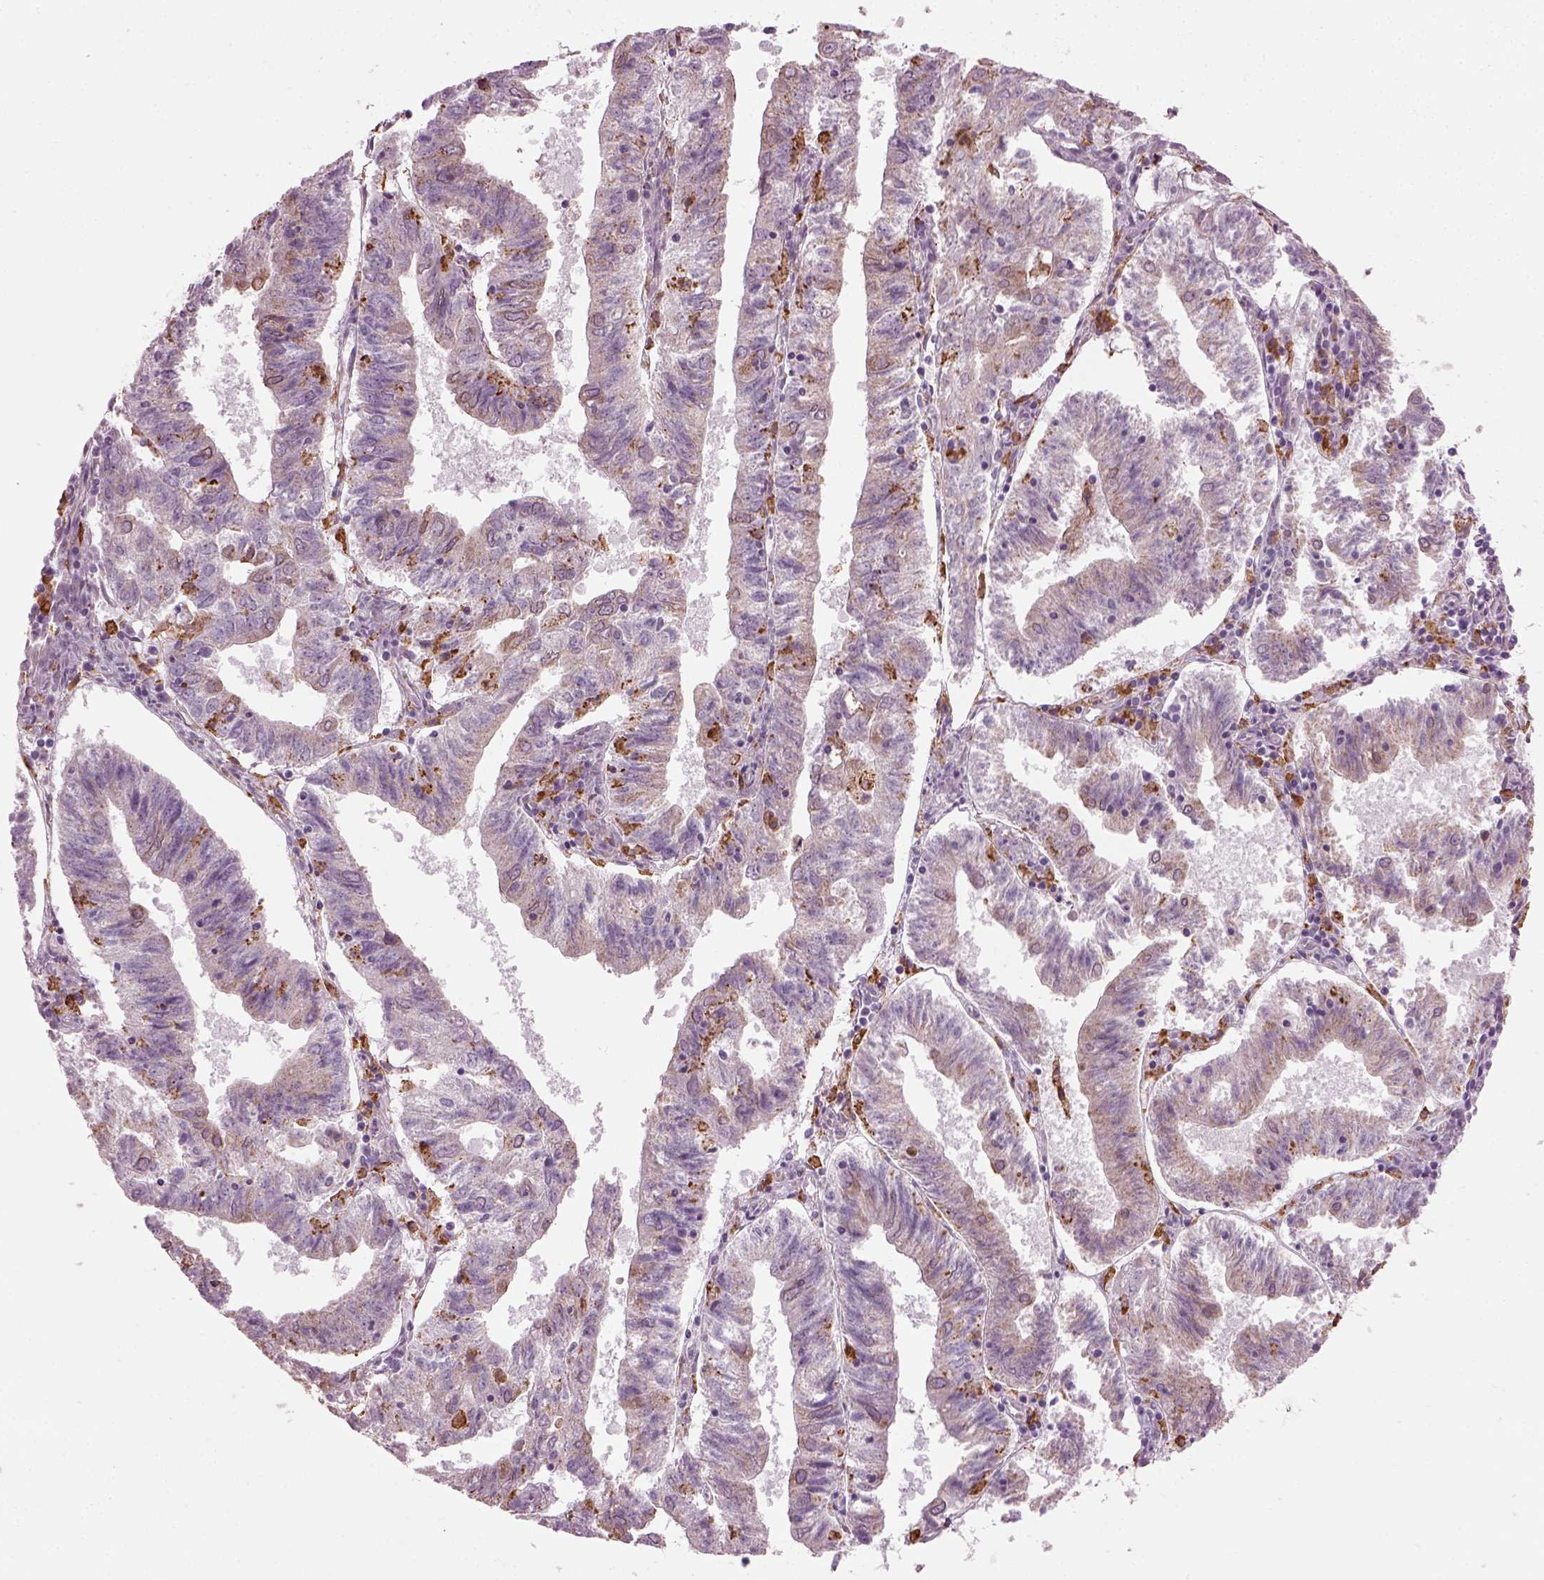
{"staining": {"intensity": "strong", "quantity": "<25%", "location": "cytoplasmic/membranous"}, "tissue": "endometrial cancer", "cell_type": "Tumor cells", "image_type": "cancer", "snomed": [{"axis": "morphology", "description": "Adenocarcinoma, NOS"}, {"axis": "topography", "description": "Endometrium"}], "caption": "Endometrial adenocarcinoma stained for a protein displays strong cytoplasmic/membranous positivity in tumor cells. The protein is shown in brown color, while the nuclei are stained blue.", "gene": "TMEM231", "patient": {"sex": "female", "age": 82}}